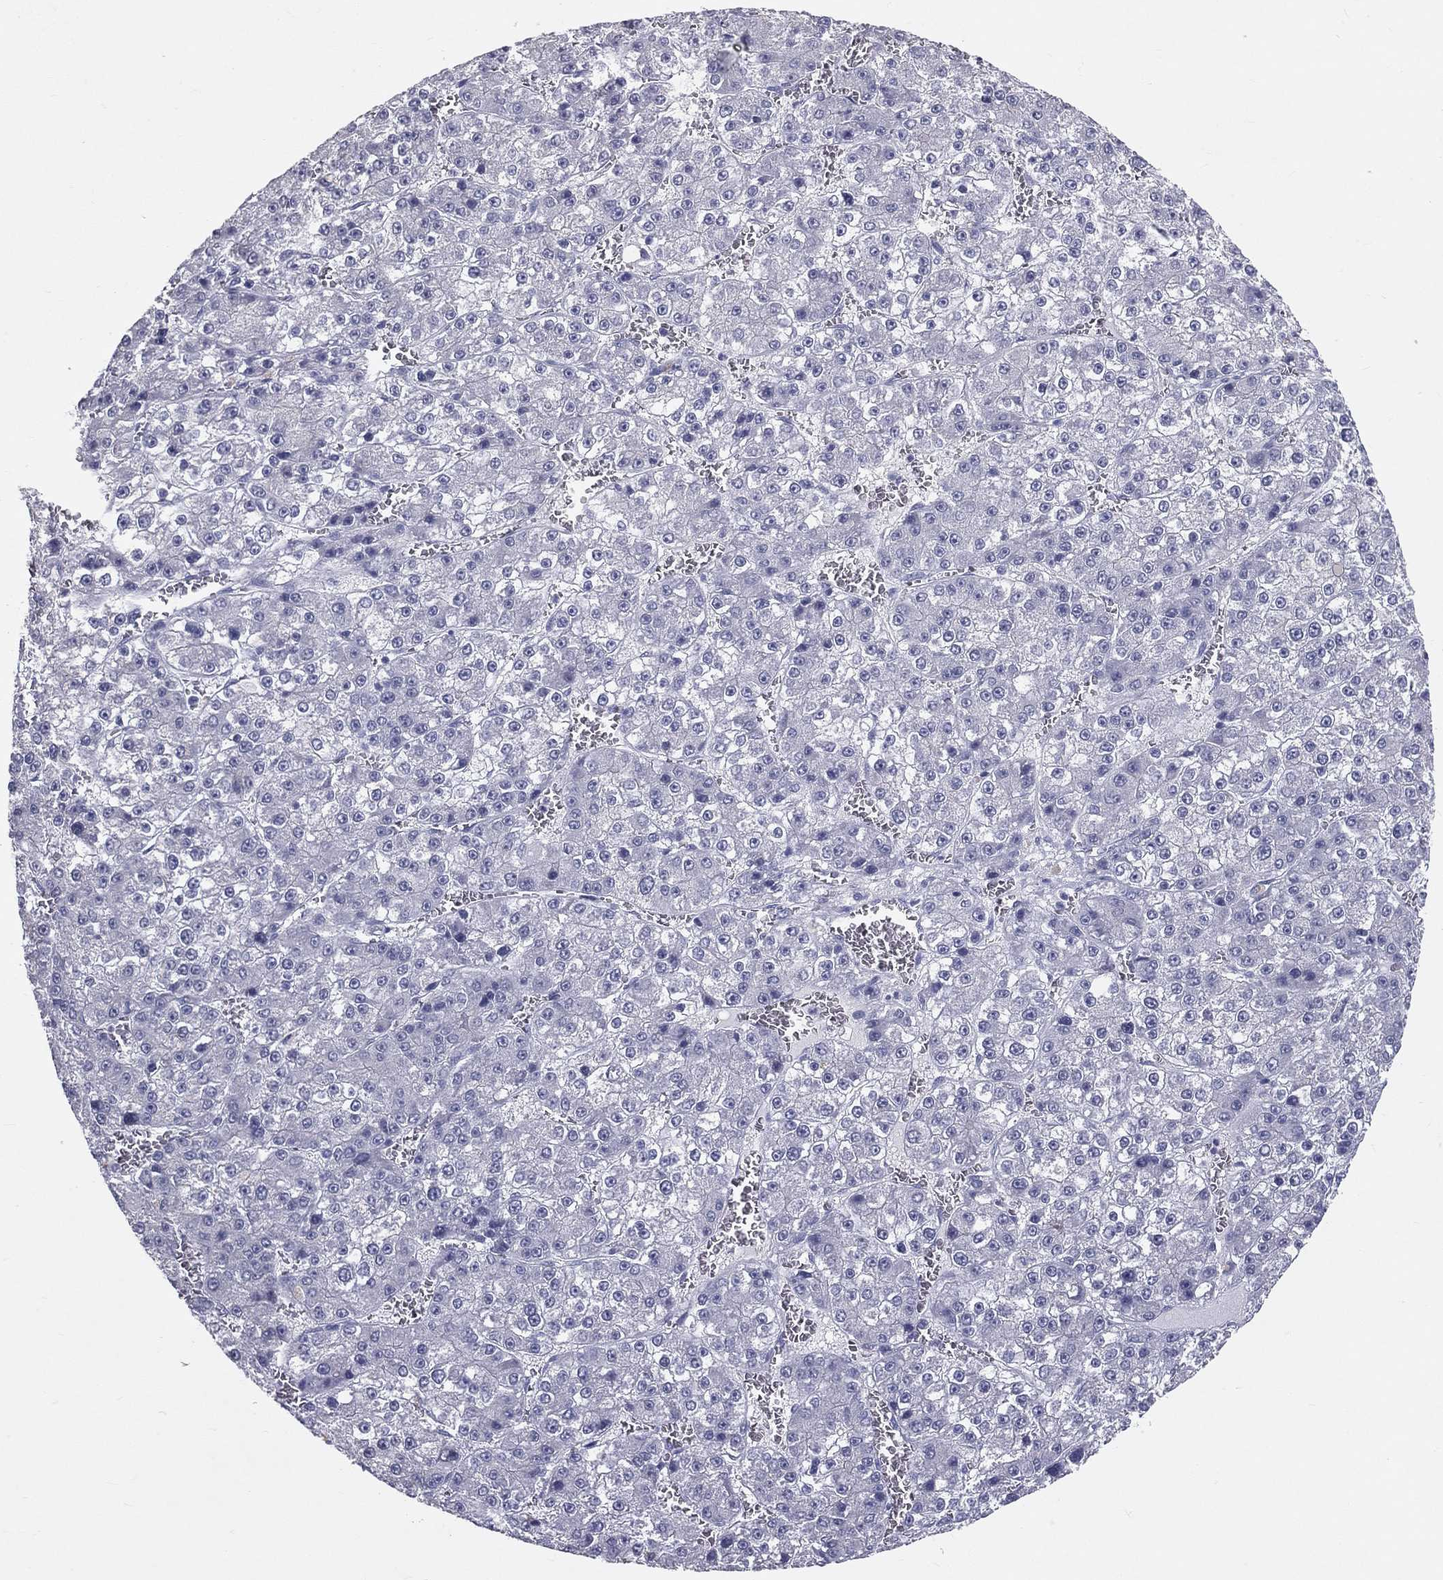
{"staining": {"intensity": "negative", "quantity": "none", "location": "none"}, "tissue": "liver cancer", "cell_type": "Tumor cells", "image_type": "cancer", "snomed": [{"axis": "morphology", "description": "Carcinoma, Hepatocellular, NOS"}, {"axis": "topography", "description": "Liver"}], "caption": "Immunohistochemistry (IHC) of human liver hepatocellular carcinoma displays no positivity in tumor cells. (Immunohistochemistry, brightfield microscopy, high magnification).", "gene": "TFPI2", "patient": {"sex": "female", "age": 73}}